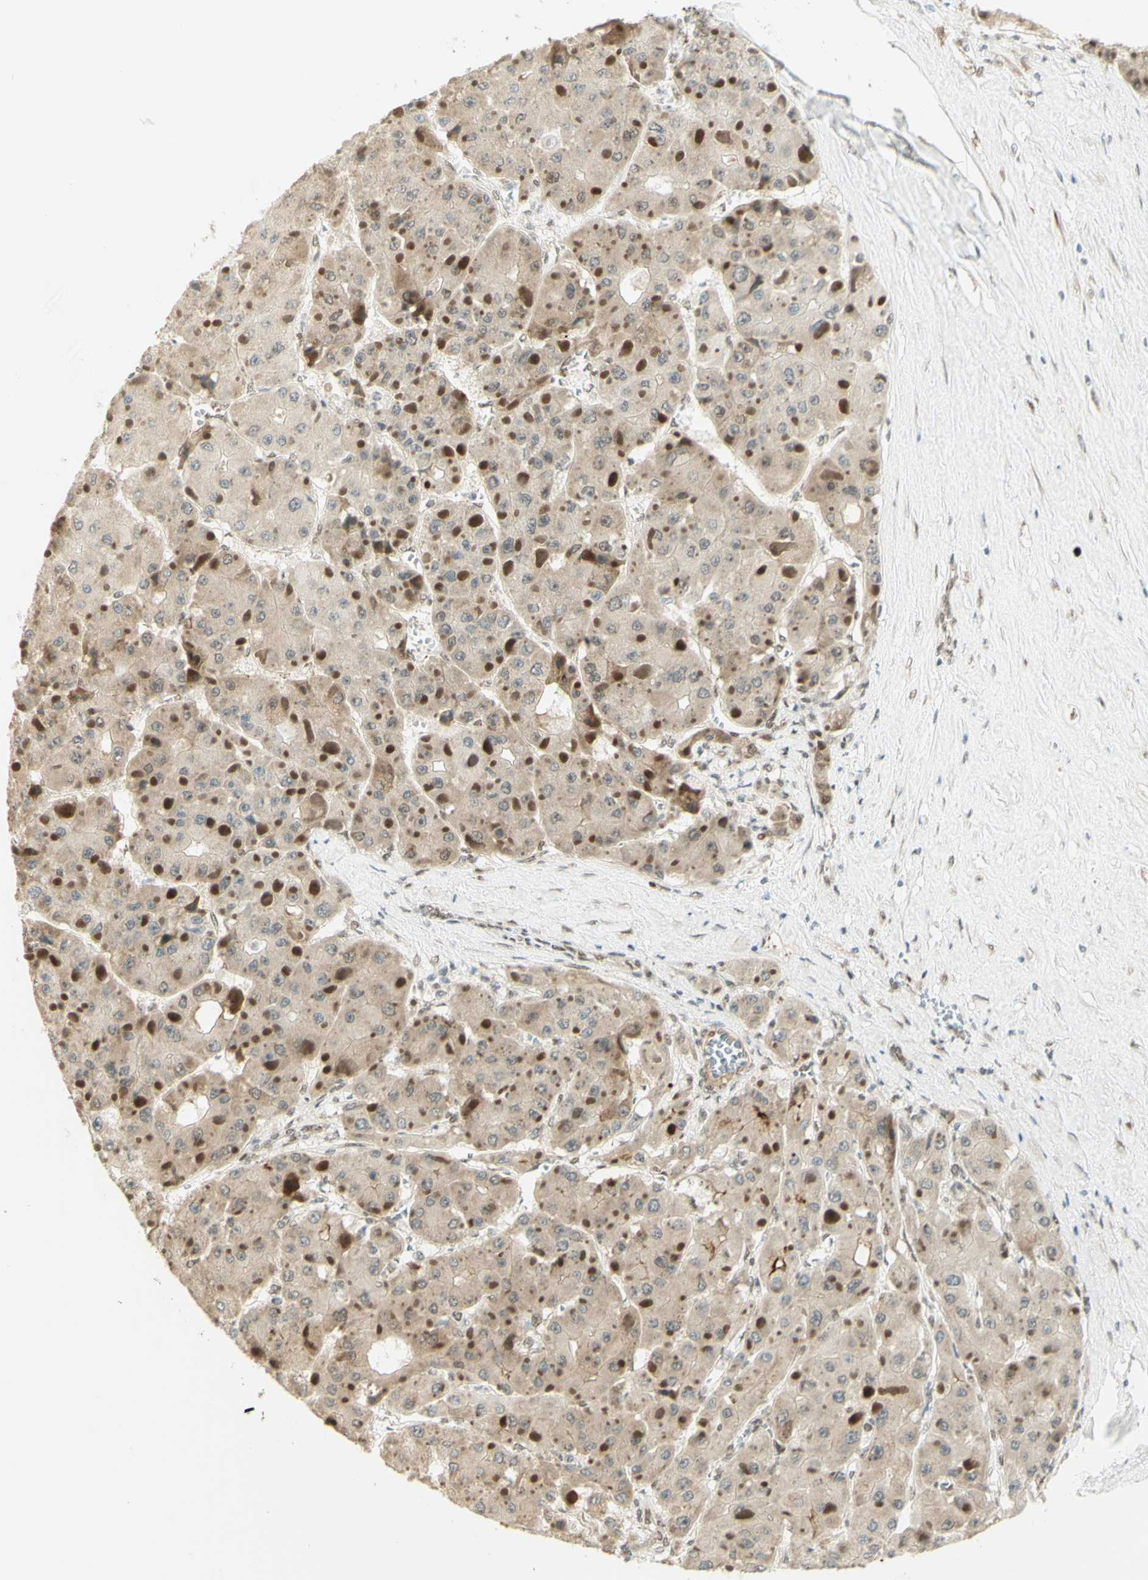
{"staining": {"intensity": "weak", "quantity": "<25%", "location": "nuclear"}, "tissue": "liver cancer", "cell_type": "Tumor cells", "image_type": "cancer", "snomed": [{"axis": "morphology", "description": "Carcinoma, Hepatocellular, NOS"}, {"axis": "topography", "description": "Liver"}], "caption": "The image exhibits no significant expression in tumor cells of hepatocellular carcinoma (liver).", "gene": "DDX1", "patient": {"sex": "female", "age": 73}}